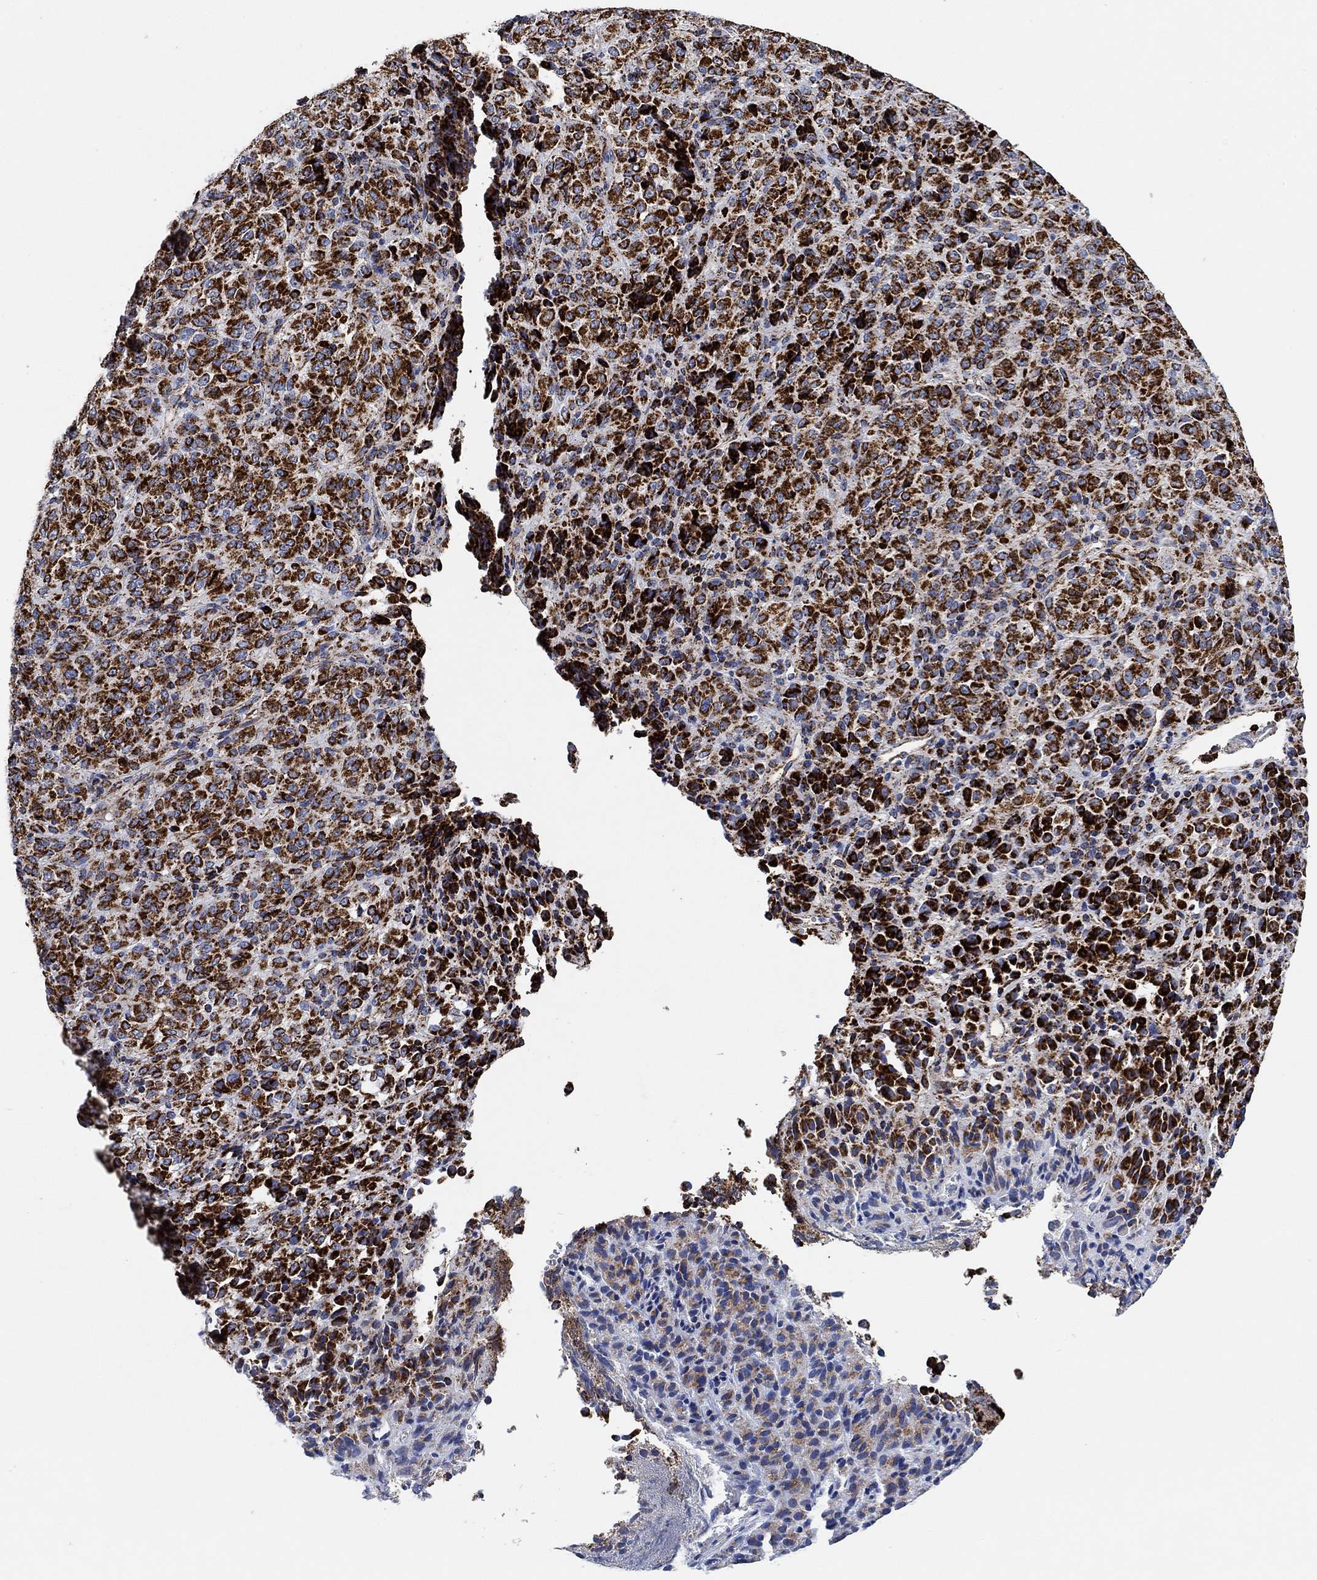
{"staining": {"intensity": "strong", "quantity": ">75%", "location": "cytoplasmic/membranous"}, "tissue": "melanoma", "cell_type": "Tumor cells", "image_type": "cancer", "snomed": [{"axis": "morphology", "description": "Malignant melanoma, Metastatic site"}, {"axis": "topography", "description": "Brain"}], "caption": "Melanoma stained with DAB immunohistochemistry reveals high levels of strong cytoplasmic/membranous expression in about >75% of tumor cells.", "gene": "NDUFS3", "patient": {"sex": "female", "age": 56}}